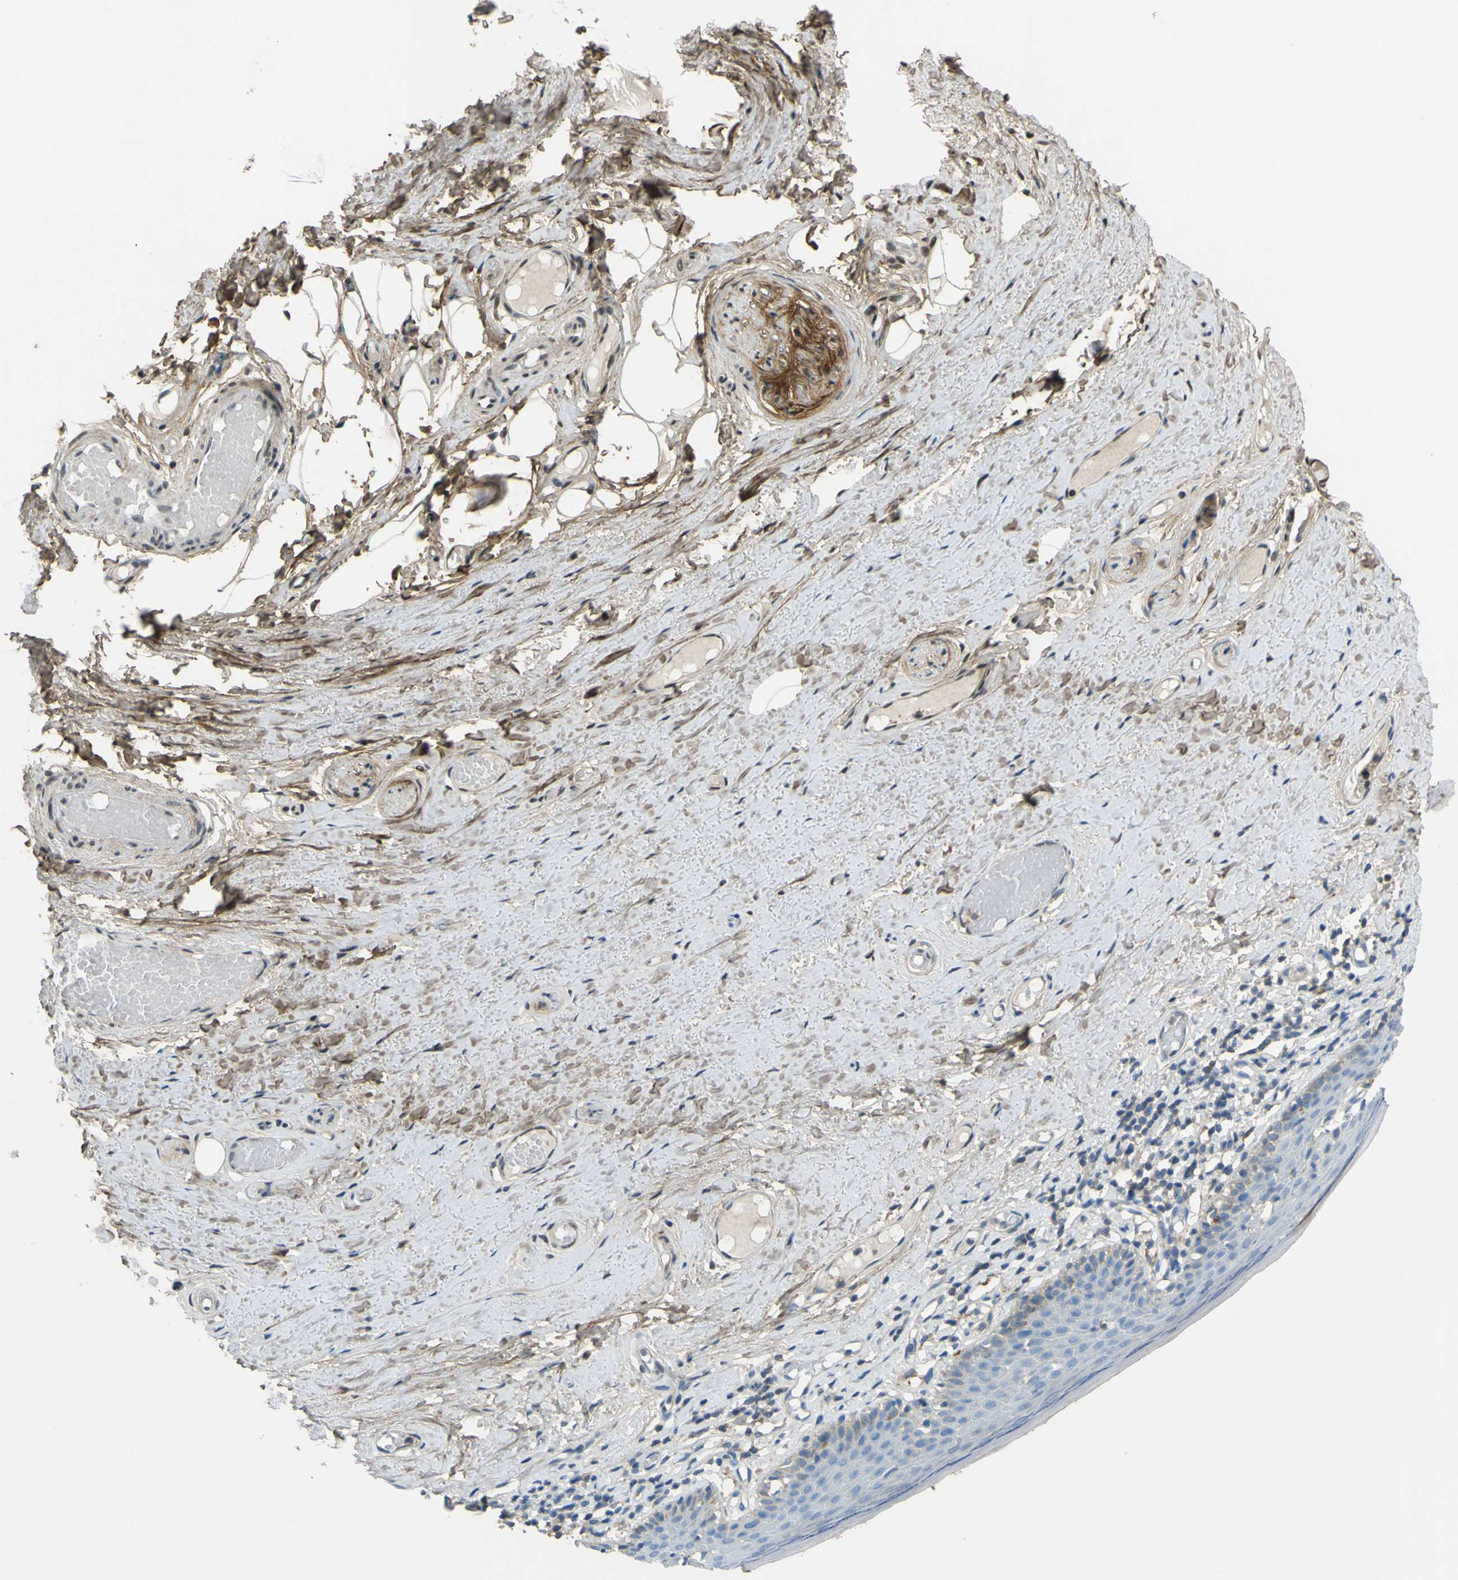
{"staining": {"intensity": "negative", "quantity": "none", "location": "none"}, "tissue": "skin", "cell_type": "Epidermal cells", "image_type": "normal", "snomed": [{"axis": "morphology", "description": "Normal tissue, NOS"}, {"axis": "topography", "description": "Vulva"}], "caption": "Immunohistochemistry (IHC) photomicrograph of unremarkable skin stained for a protein (brown), which reveals no positivity in epidermal cells.", "gene": "OGN", "patient": {"sex": "female", "age": 54}}